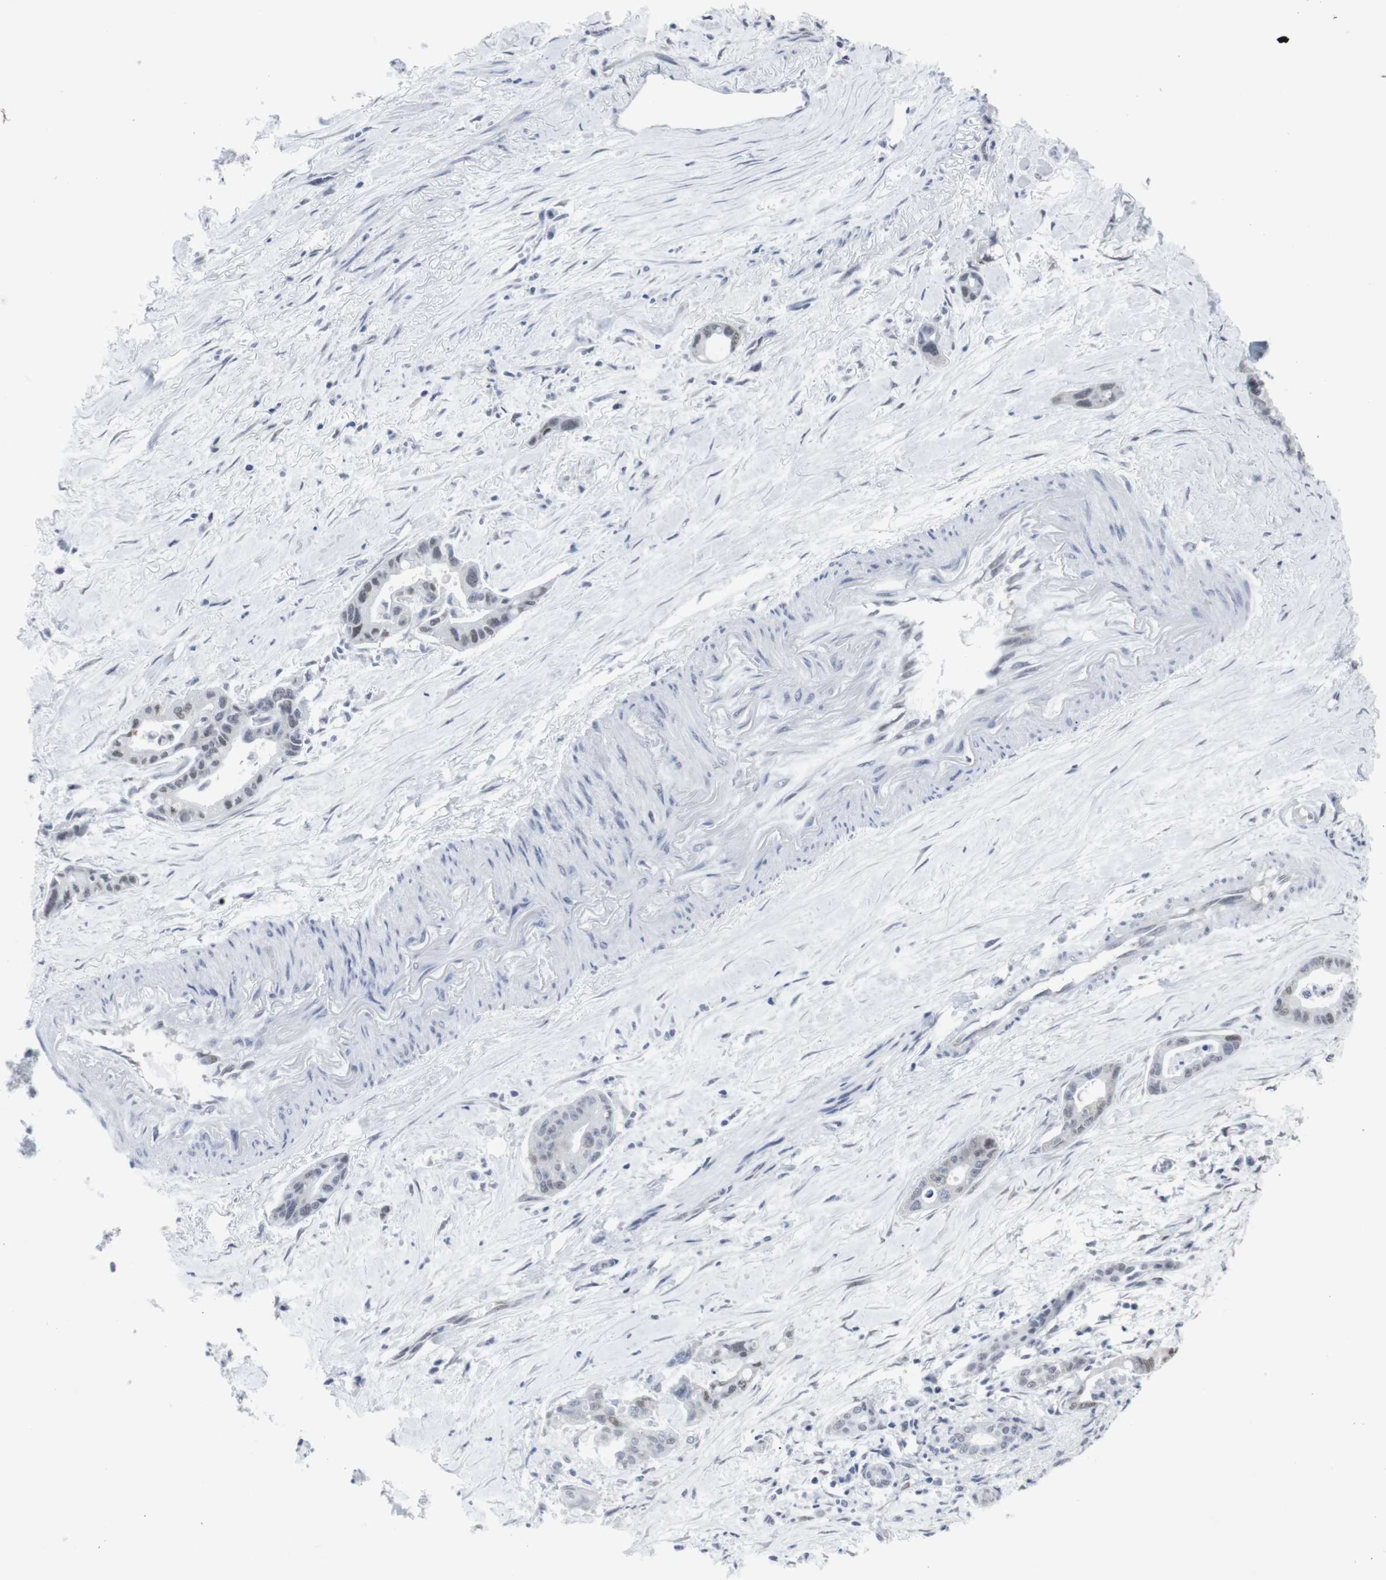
{"staining": {"intensity": "moderate", "quantity": "<25%", "location": "nuclear"}, "tissue": "pancreatic cancer", "cell_type": "Tumor cells", "image_type": "cancer", "snomed": [{"axis": "morphology", "description": "Adenocarcinoma, NOS"}, {"axis": "topography", "description": "Pancreas"}], "caption": "Immunohistochemistry (IHC) photomicrograph of neoplastic tissue: human pancreatic cancer (adenocarcinoma) stained using IHC displays low levels of moderate protein expression localized specifically in the nuclear of tumor cells, appearing as a nuclear brown color.", "gene": "GEMIN2", "patient": {"sex": "male", "age": 70}}